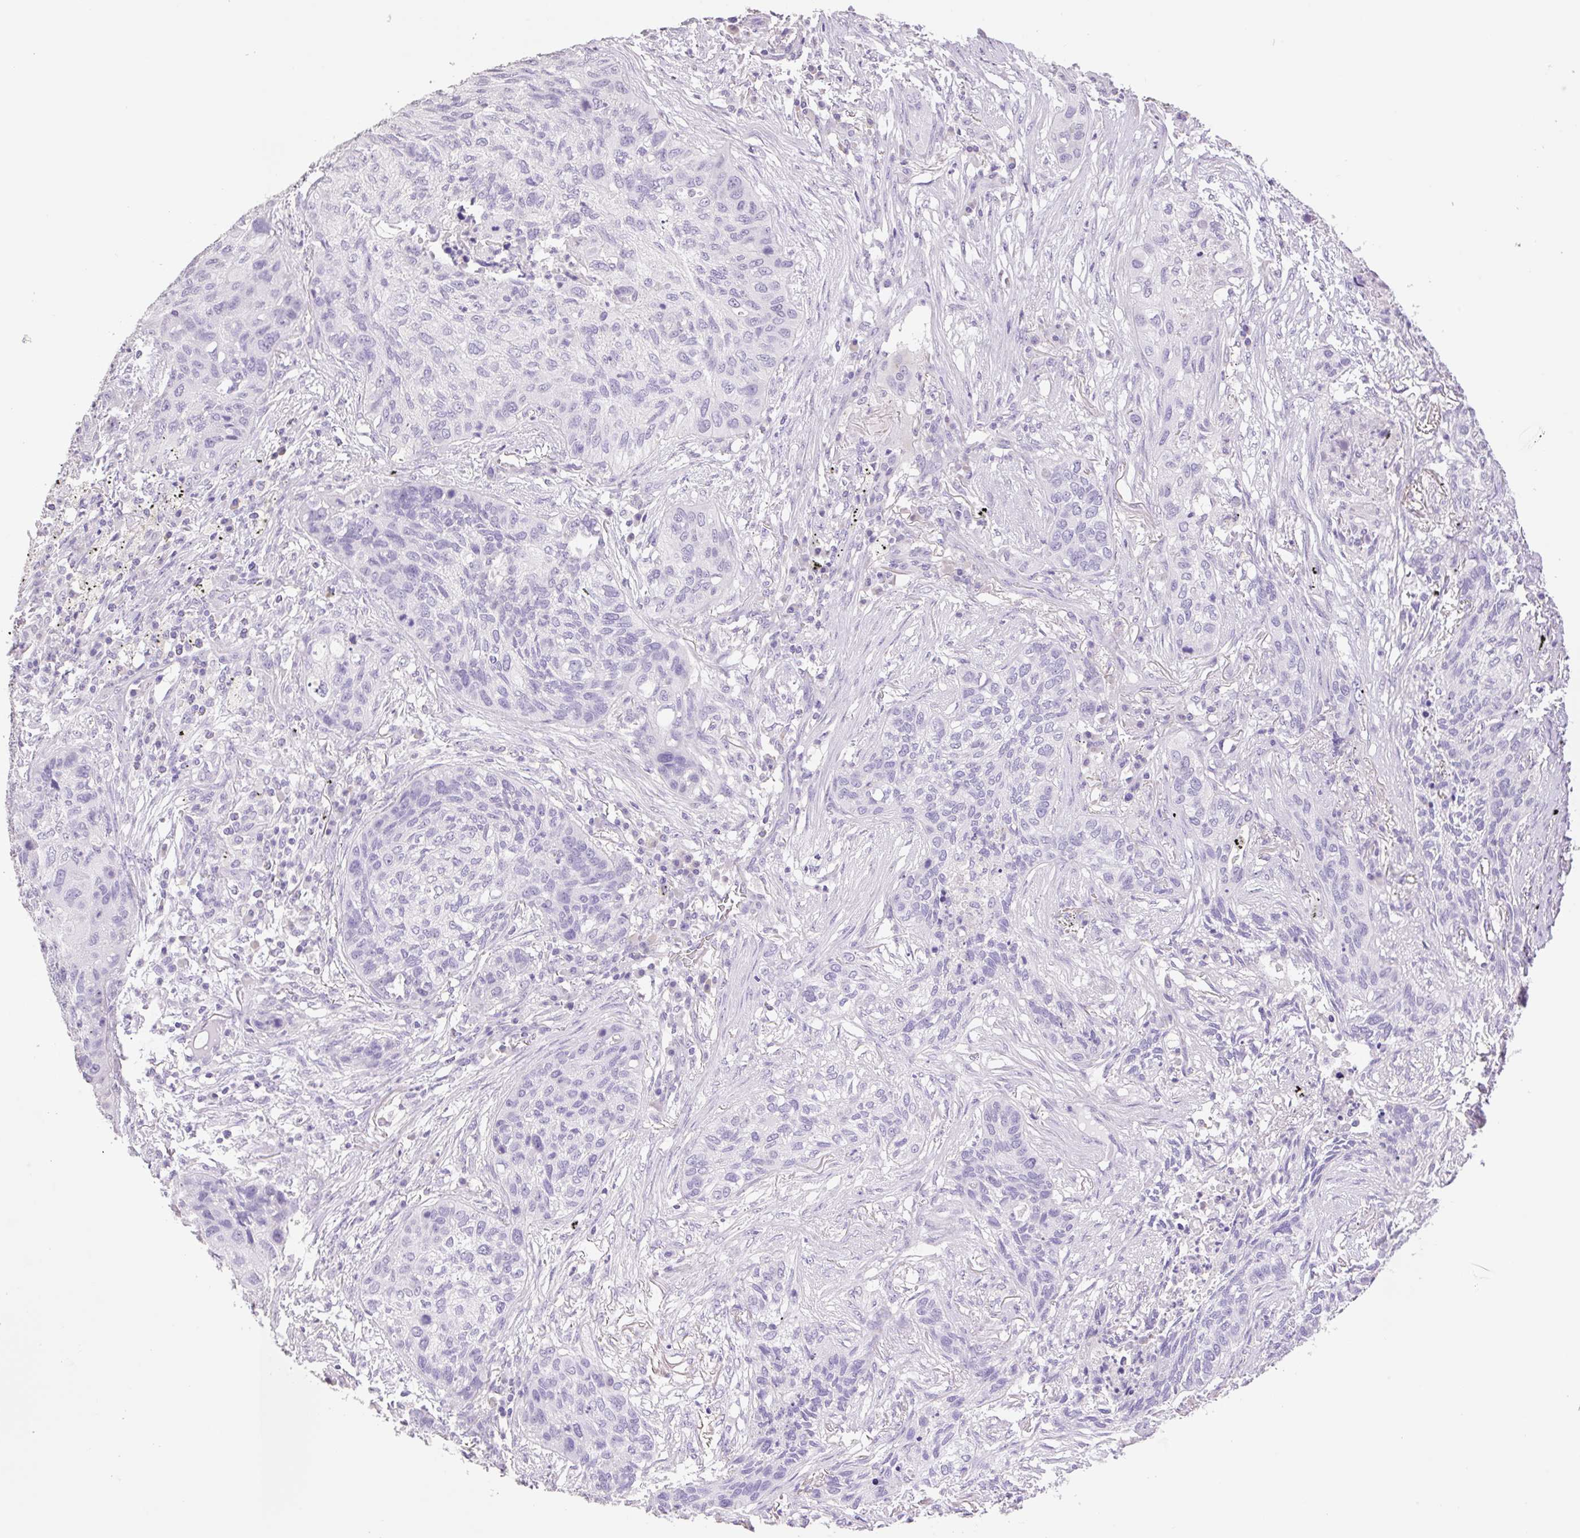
{"staining": {"intensity": "negative", "quantity": "none", "location": "none"}, "tissue": "lung cancer", "cell_type": "Tumor cells", "image_type": "cancer", "snomed": [{"axis": "morphology", "description": "Squamous cell carcinoma, NOS"}, {"axis": "topography", "description": "Lung"}], "caption": "DAB (3,3'-diaminobenzidine) immunohistochemical staining of human lung squamous cell carcinoma displays no significant expression in tumor cells.", "gene": "HCRTR2", "patient": {"sex": "female", "age": 63}}